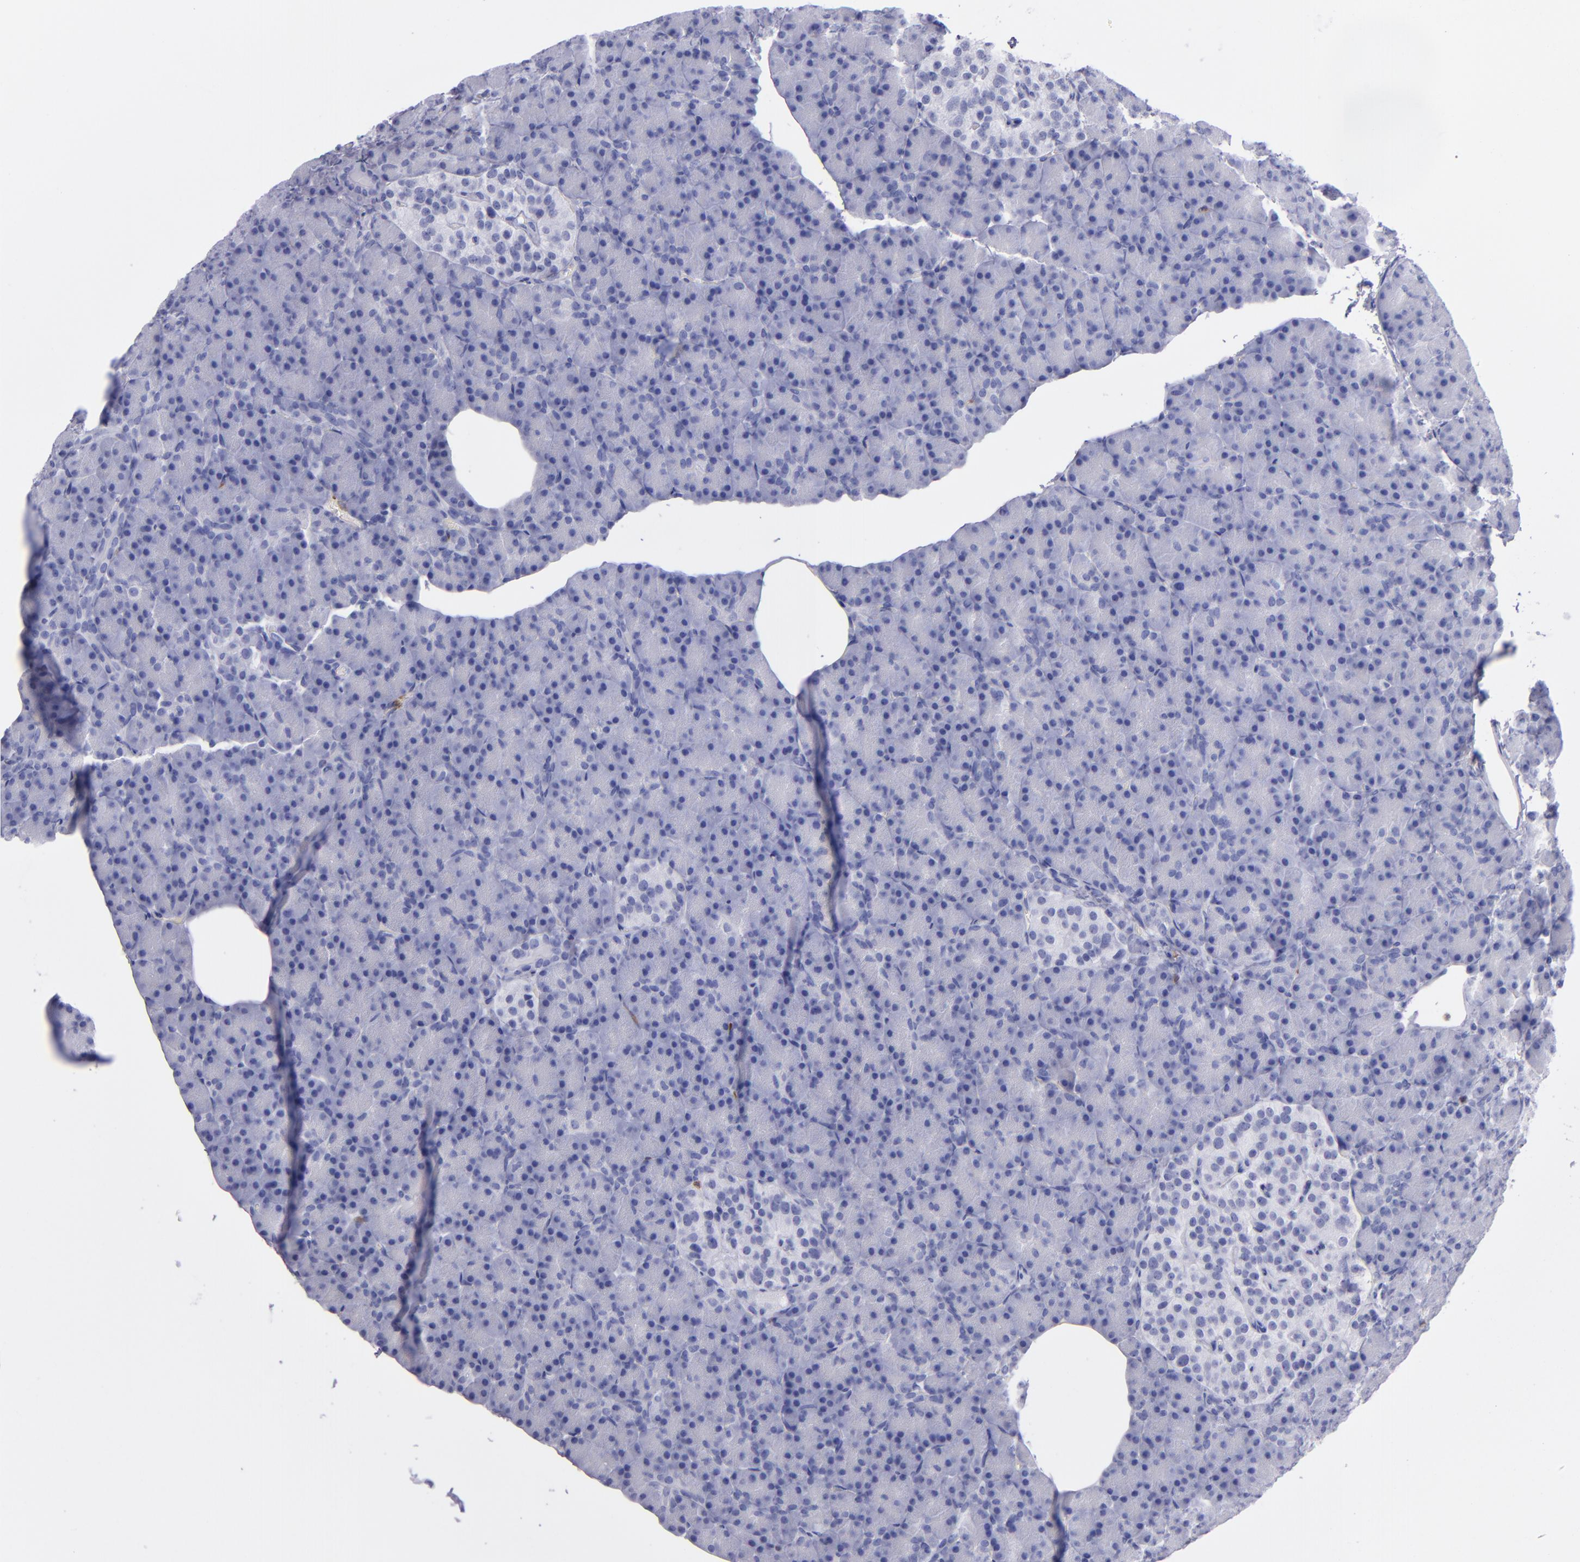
{"staining": {"intensity": "negative", "quantity": "none", "location": "none"}, "tissue": "pancreas", "cell_type": "Exocrine glandular cells", "image_type": "normal", "snomed": [{"axis": "morphology", "description": "Normal tissue, NOS"}, {"axis": "topography", "description": "Pancreas"}], "caption": "DAB (3,3'-diaminobenzidine) immunohistochemical staining of unremarkable pancreas shows no significant staining in exocrine glandular cells.", "gene": "CR1", "patient": {"sex": "female", "age": 43}}